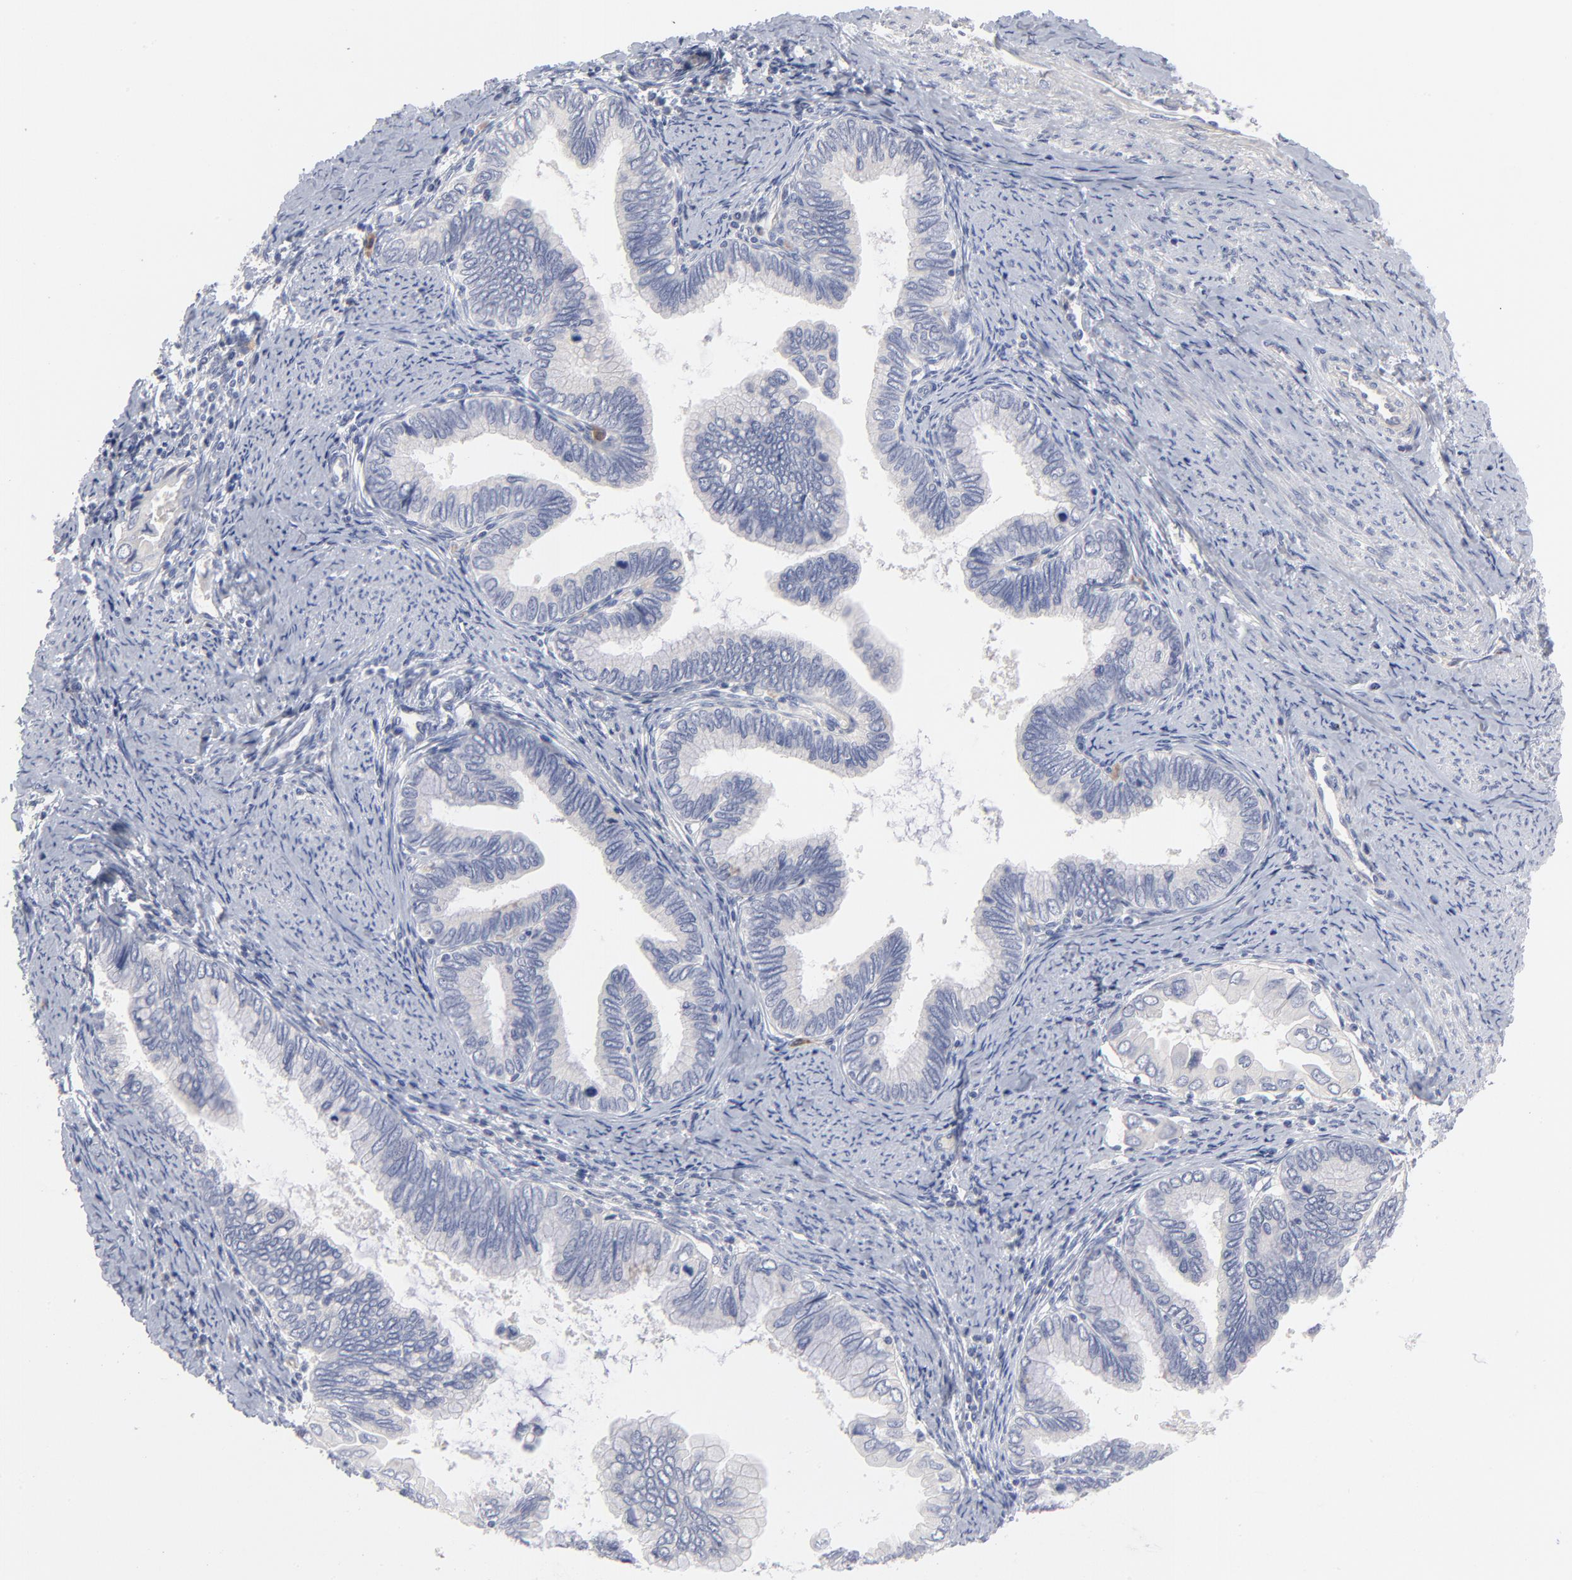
{"staining": {"intensity": "negative", "quantity": "none", "location": "none"}, "tissue": "cervical cancer", "cell_type": "Tumor cells", "image_type": "cancer", "snomed": [{"axis": "morphology", "description": "Adenocarcinoma, NOS"}, {"axis": "topography", "description": "Cervix"}], "caption": "IHC micrograph of cervical adenocarcinoma stained for a protein (brown), which shows no positivity in tumor cells.", "gene": "CCR3", "patient": {"sex": "female", "age": 49}}